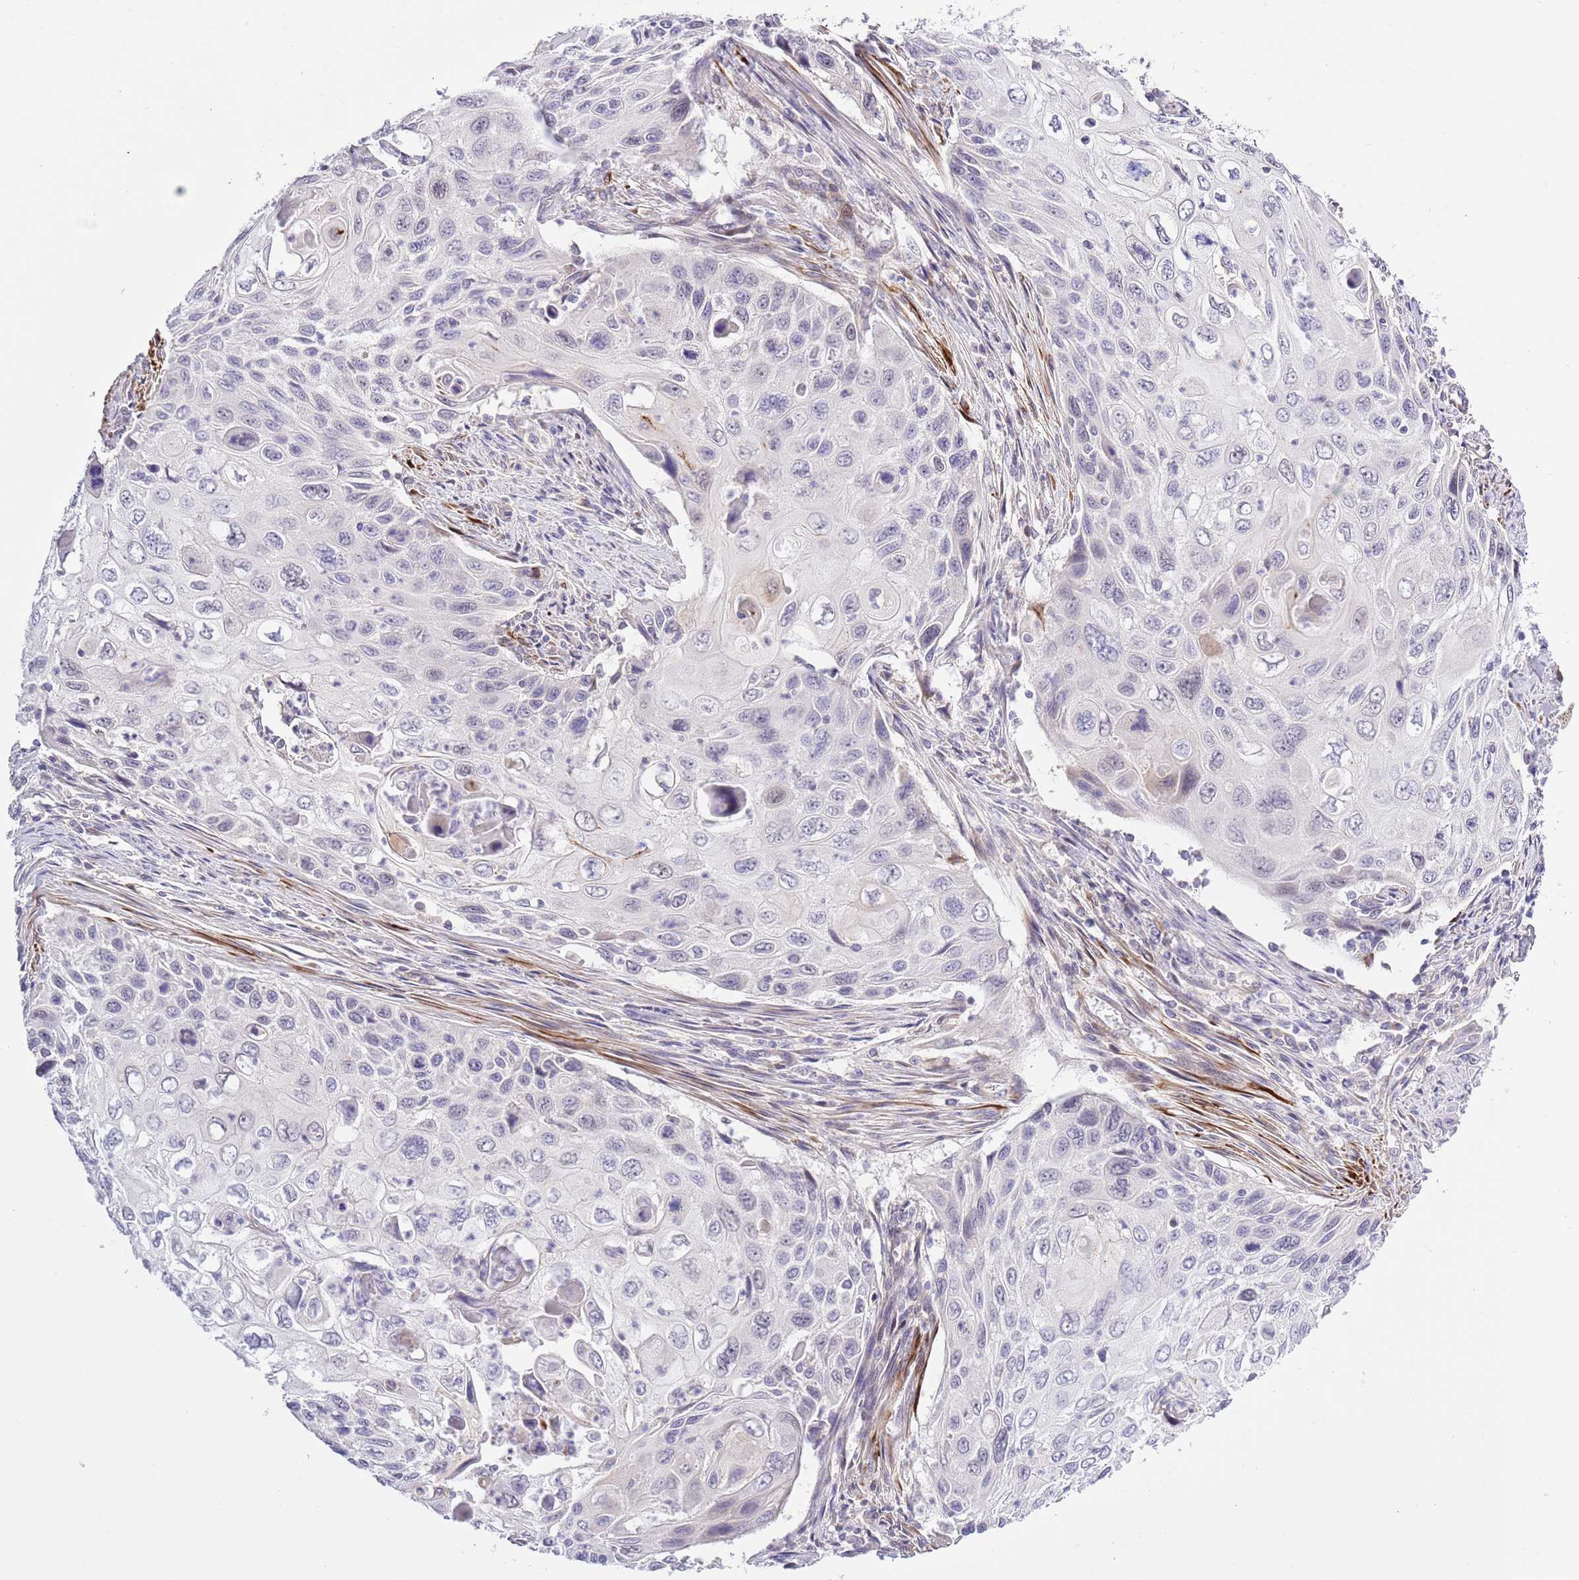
{"staining": {"intensity": "negative", "quantity": "none", "location": "none"}, "tissue": "cervical cancer", "cell_type": "Tumor cells", "image_type": "cancer", "snomed": [{"axis": "morphology", "description": "Squamous cell carcinoma, NOS"}, {"axis": "topography", "description": "Cervix"}], "caption": "DAB (3,3'-diaminobenzidine) immunohistochemical staining of squamous cell carcinoma (cervical) shows no significant staining in tumor cells.", "gene": "NET1", "patient": {"sex": "female", "age": 70}}